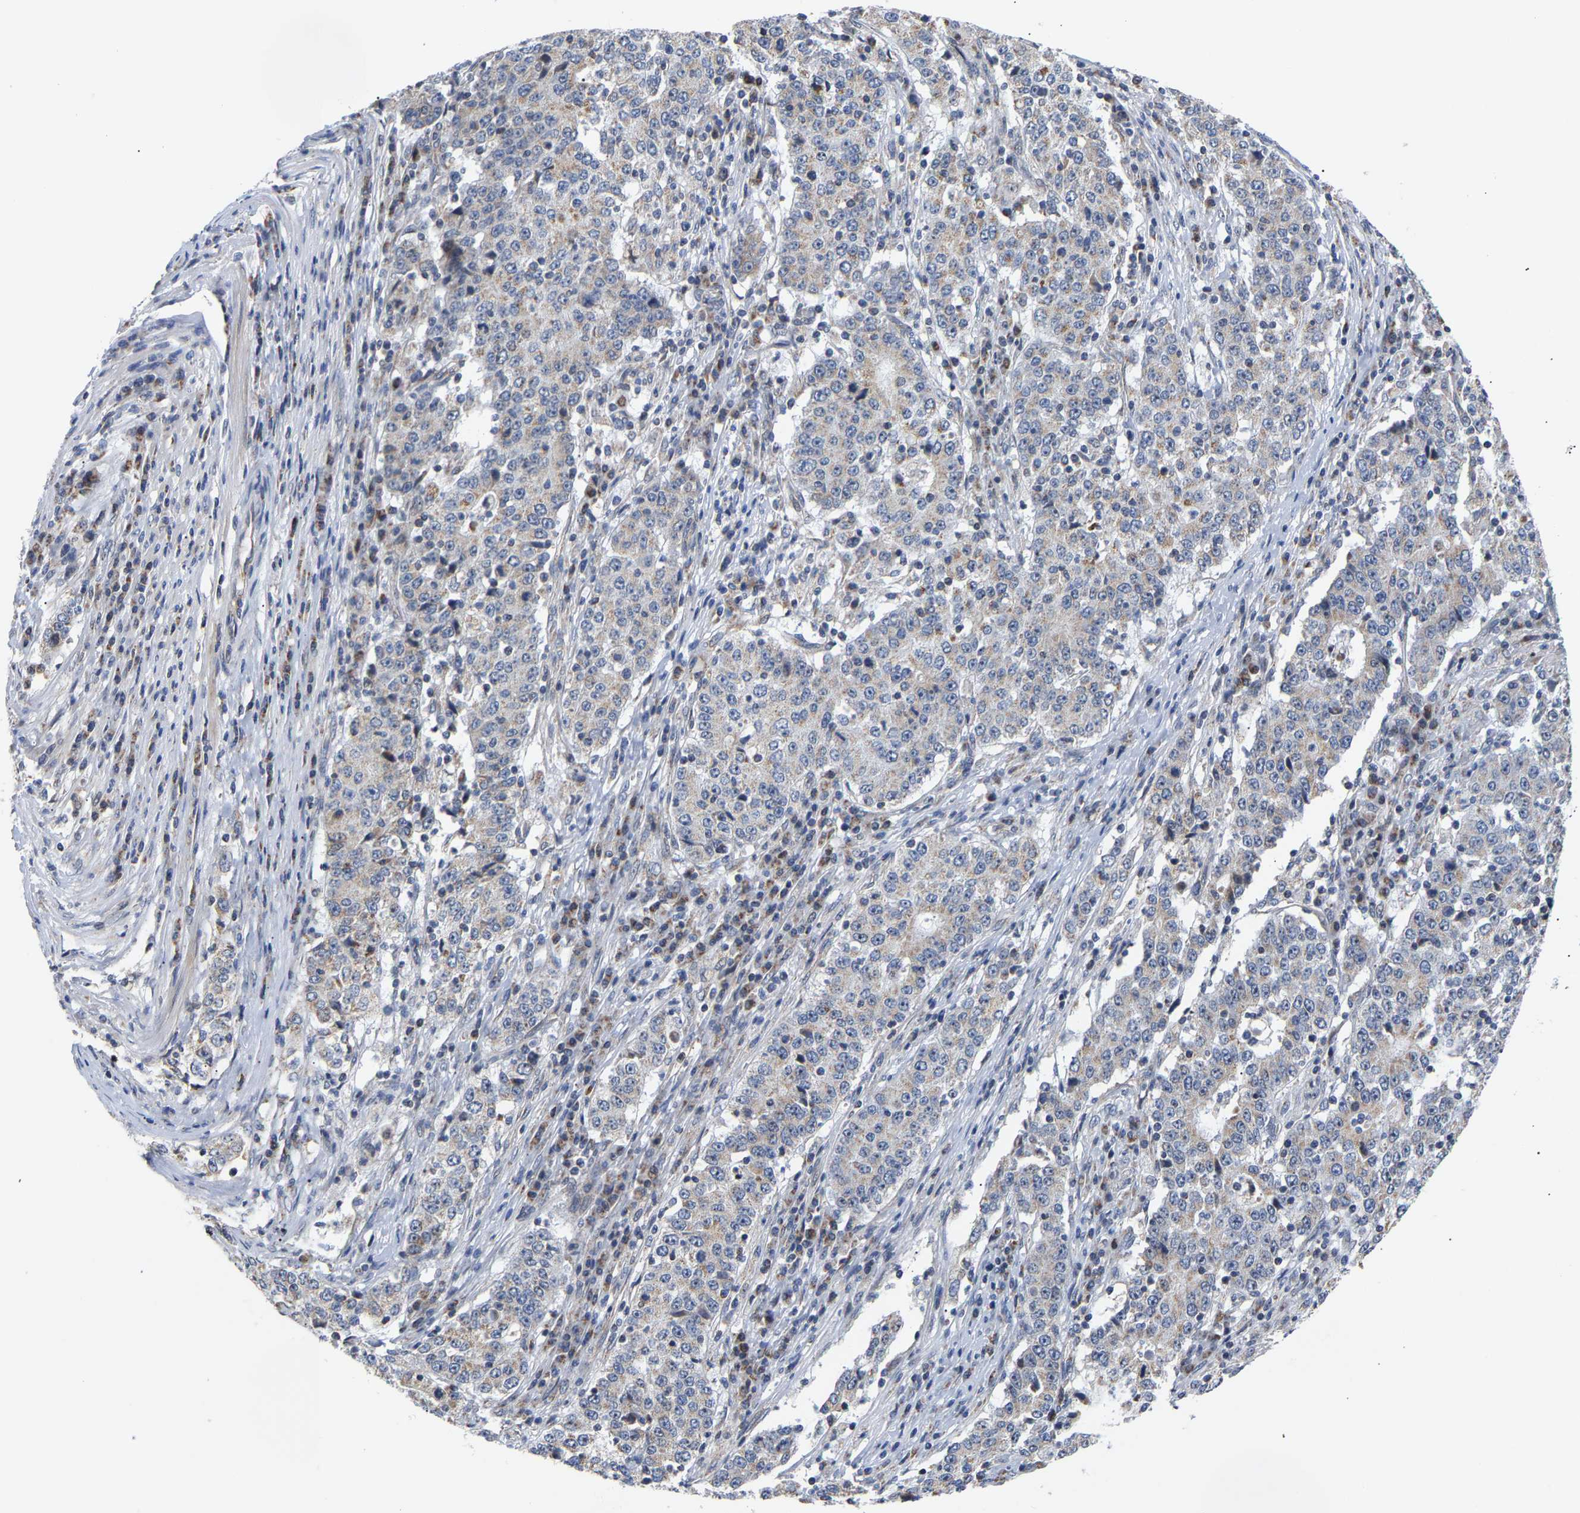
{"staining": {"intensity": "weak", "quantity": "<25%", "location": "cytoplasmic/membranous"}, "tissue": "stomach cancer", "cell_type": "Tumor cells", "image_type": "cancer", "snomed": [{"axis": "morphology", "description": "Adenocarcinoma, NOS"}, {"axis": "topography", "description": "Stomach"}], "caption": "DAB immunohistochemical staining of human stomach cancer (adenocarcinoma) shows no significant positivity in tumor cells.", "gene": "PCNT", "patient": {"sex": "male", "age": 59}}